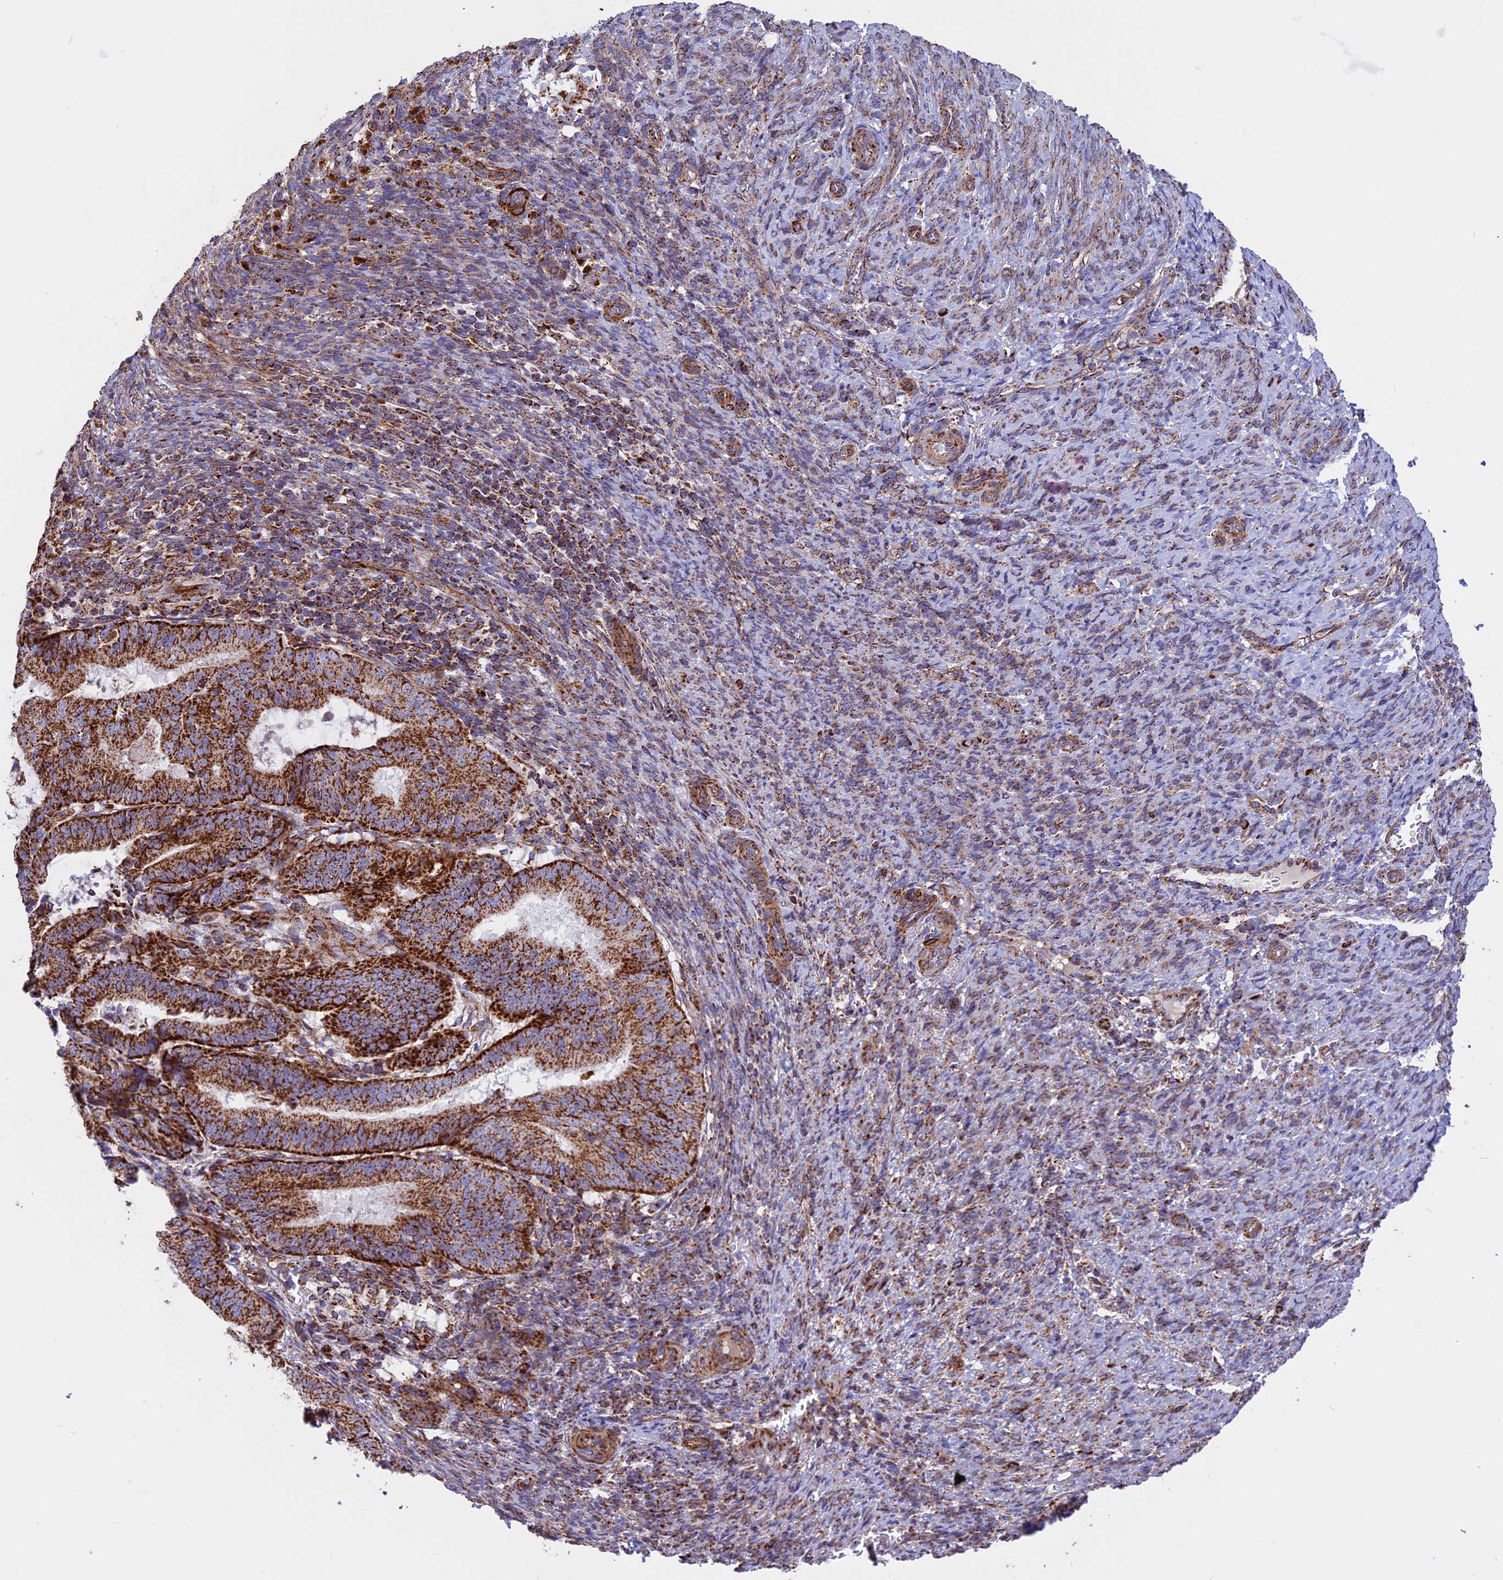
{"staining": {"intensity": "strong", "quantity": ">75%", "location": "cytoplasmic/membranous"}, "tissue": "endometrial cancer", "cell_type": "Tumor cells", "image_type": "cancer", "snomed": [{"axis": "morphology", "description": "Adenocarcinoma, NOS"}, {"axis": "topography", "description": "Endometrium"}], "caption": "This photomicrograph reveals IHC staining of human adenocarcinoma (endometrial), with high strong cytoplasmic/membranous positivity in about >75% of tumor cells.", "gene": "UQCRB", "patient": {"sex": "female", "age": 70}}